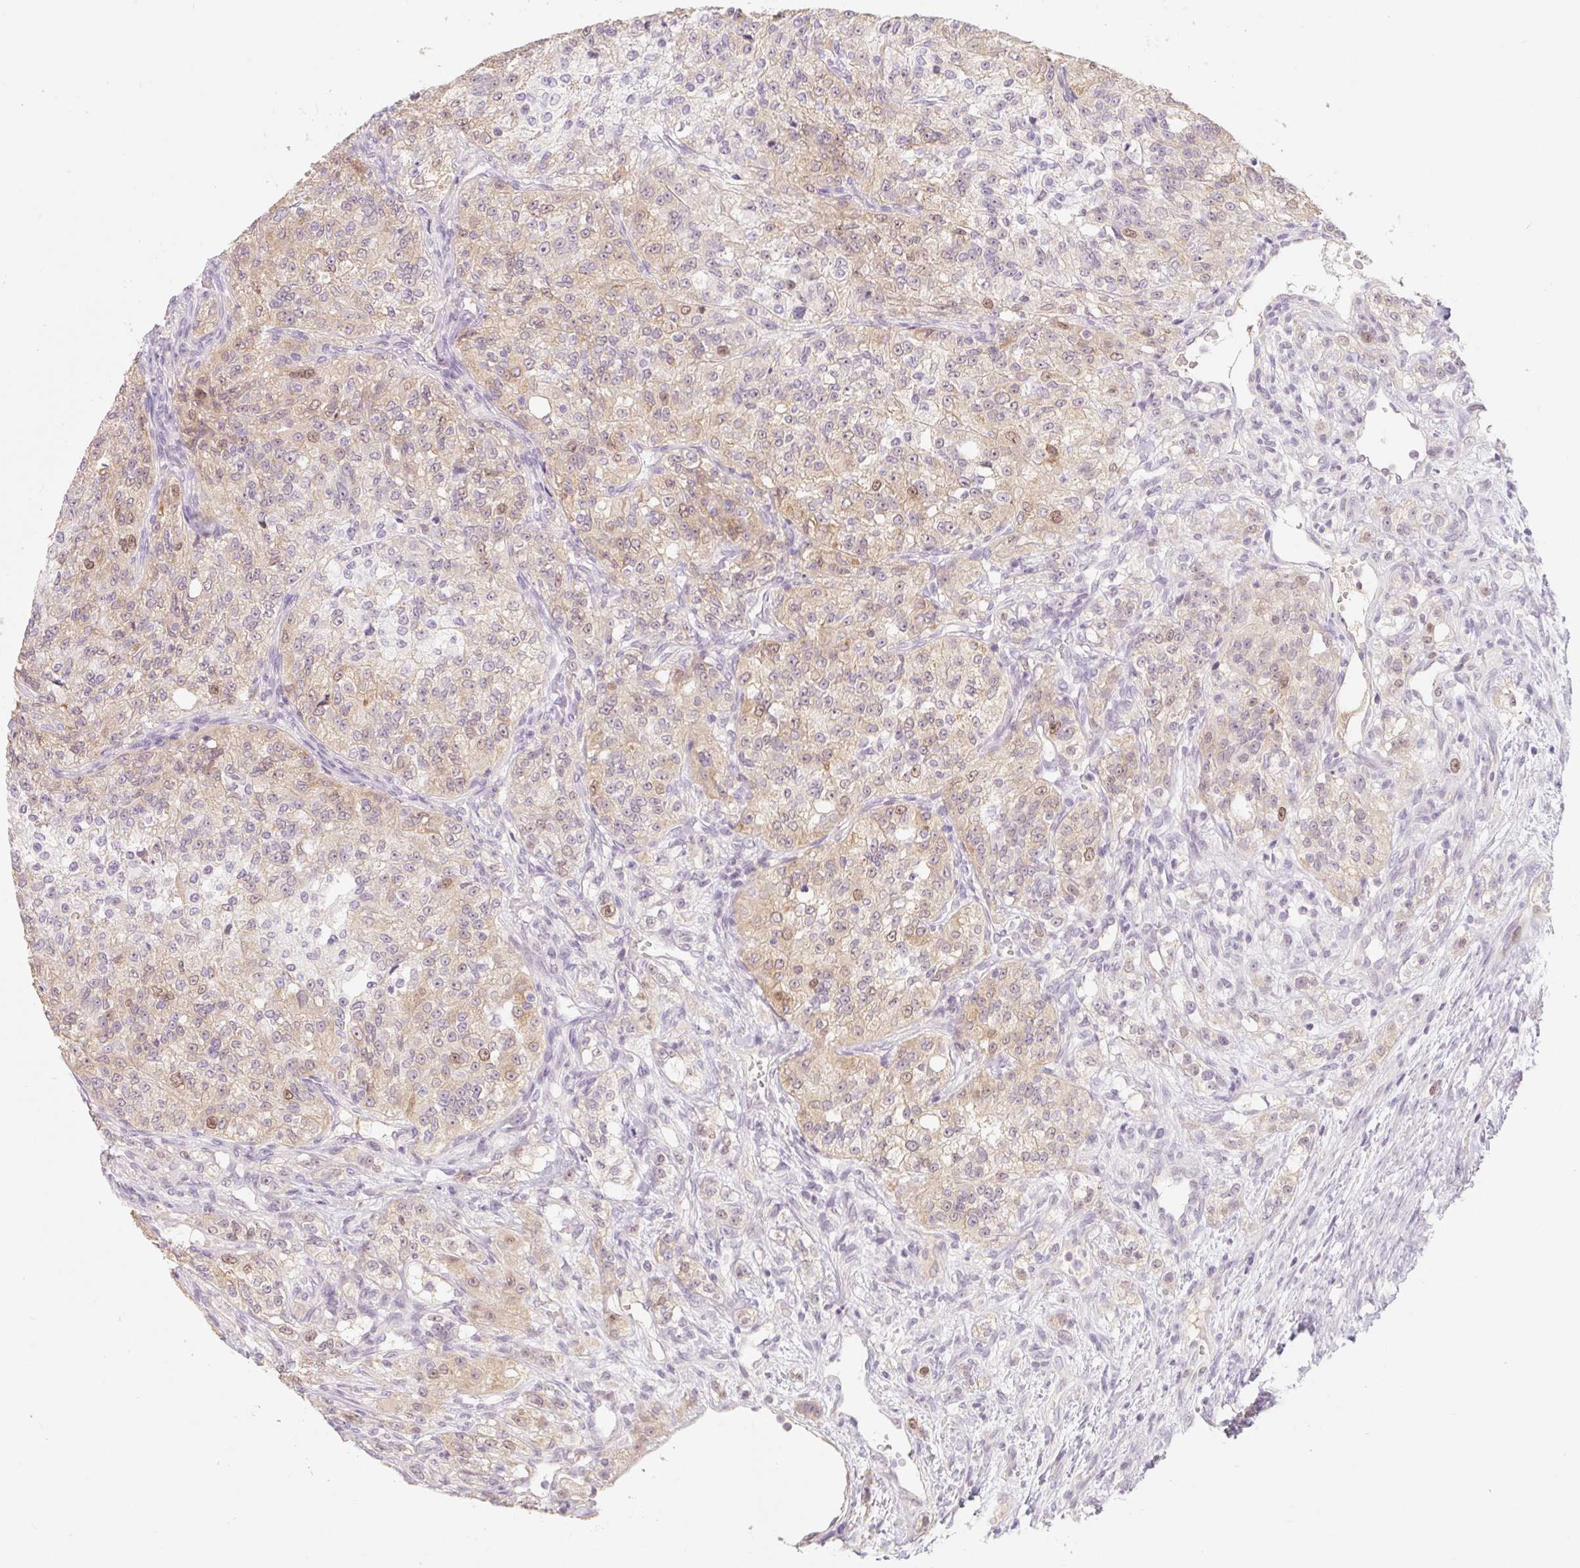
{"staining": {"intensity": "weak", "quantity": "25%-75%", "location": "cytoplasmic/membranous,nuclear"}, "tissue": "renal cancer", "cell_type": "Tumor cells", "image_type": "cancer", "snomed": [{"axis": "morphology", "description": "Adenocarcinoma, NOS"}, {"axis": "topography", "description": "Kidney"}], "caption": "This is a histology image of IHC staining of renal adenocarcinoma, which shows weak positivity in the cytoplasmic/membranous and nuclear of tumor cells.", "gene": "MIA2", "patient": {"sex": "female", "age": 63}}